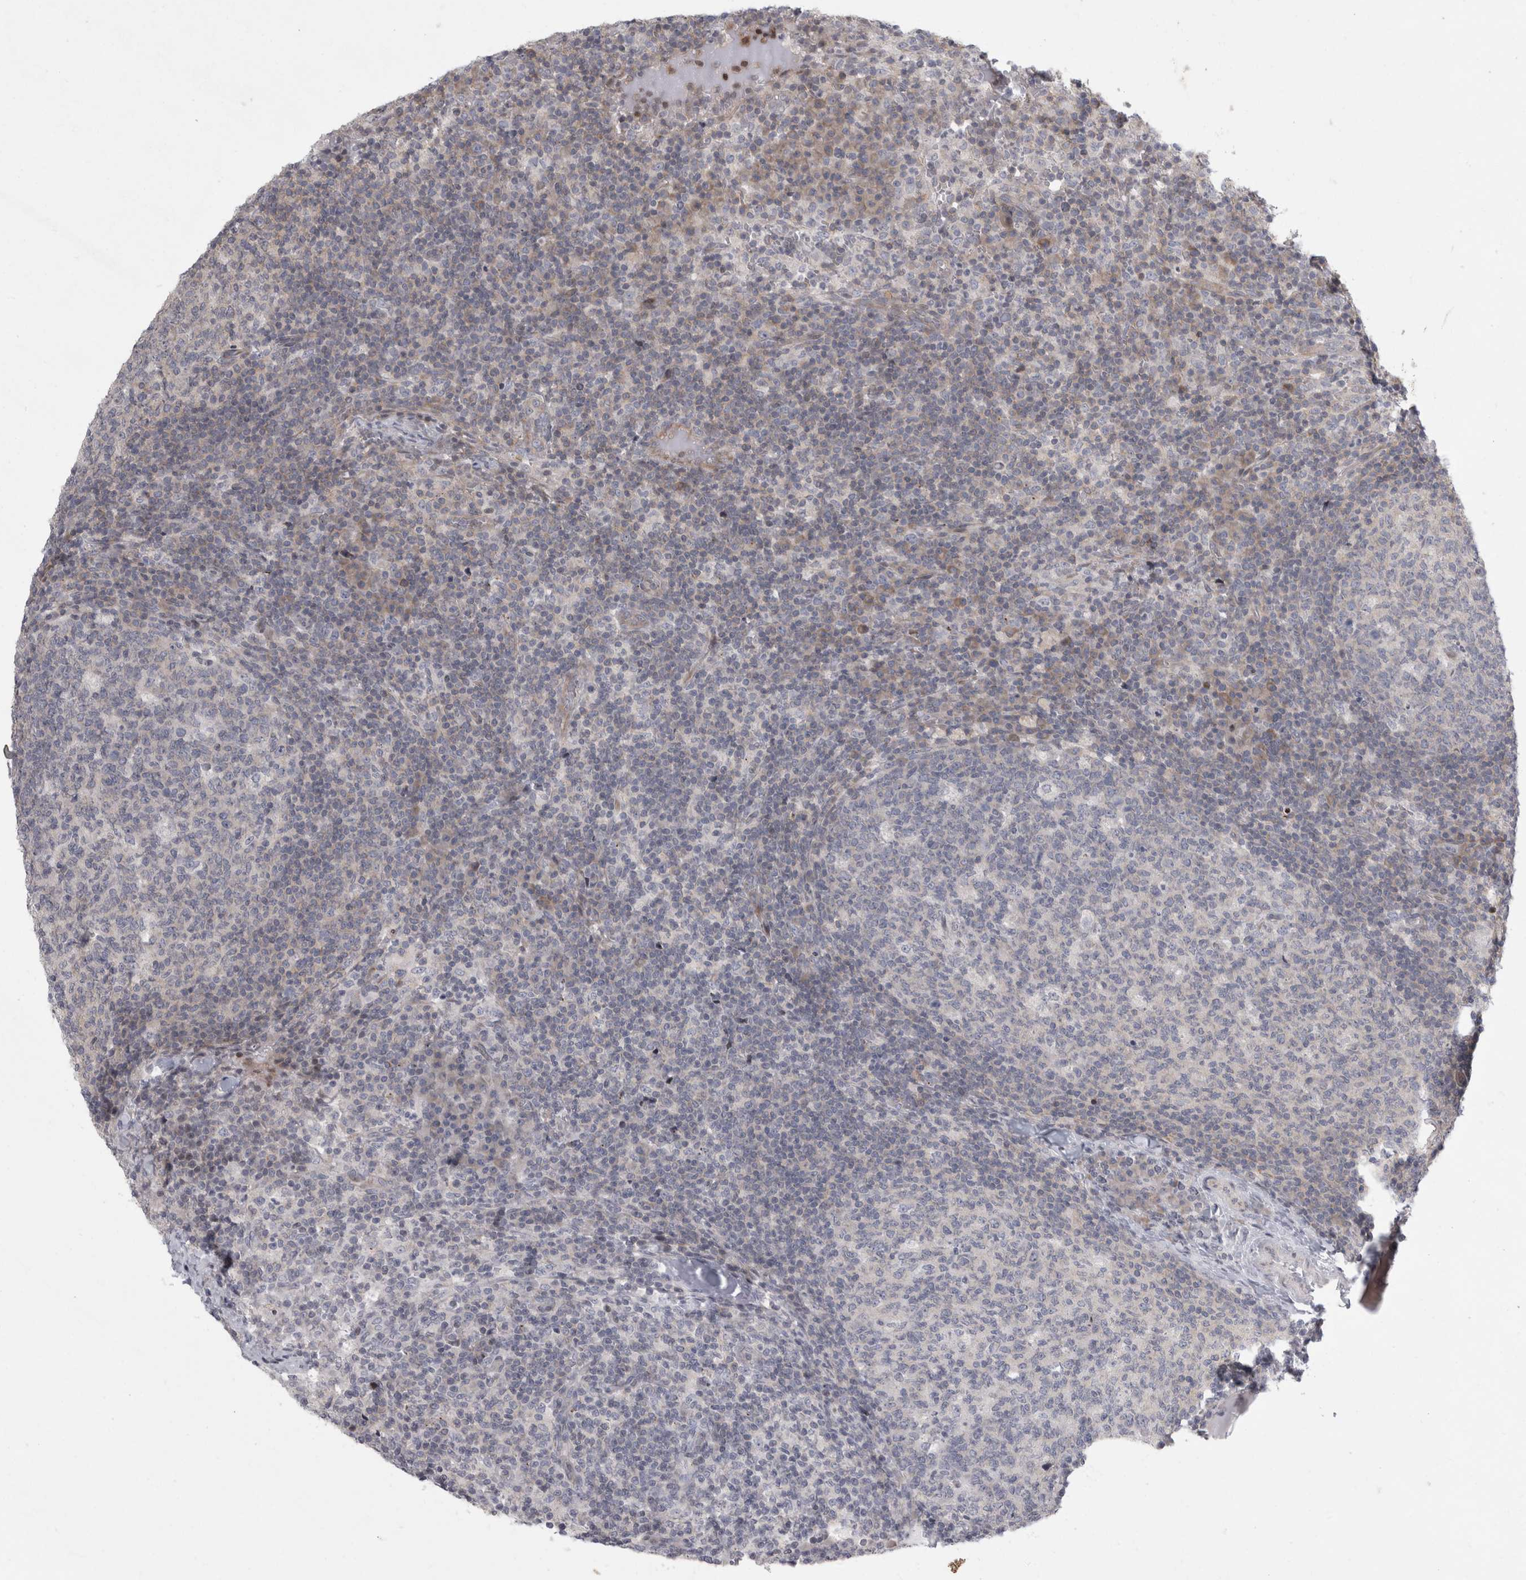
{"staining": {"intensity": "negative", "quantity": "none", "location": "none"}, "tissue": "lymph node", "cell_type": "Germinal center cells", "image_type": "normal", "snomed": [{"axis": "morphology", "description": "Normal tissue, NOS"}, {"axis": "morphology", "description": "Inflammation, NOS"}, {"axis": "topography", "description": "Lymph node"}], "caption": "Image shows no significant protein expression in germinal center cells of unremarkable lymph node. Nuclei are stained in blue.", "gene": "UTP25", "patient": {"sex": "male", "age": 55}}